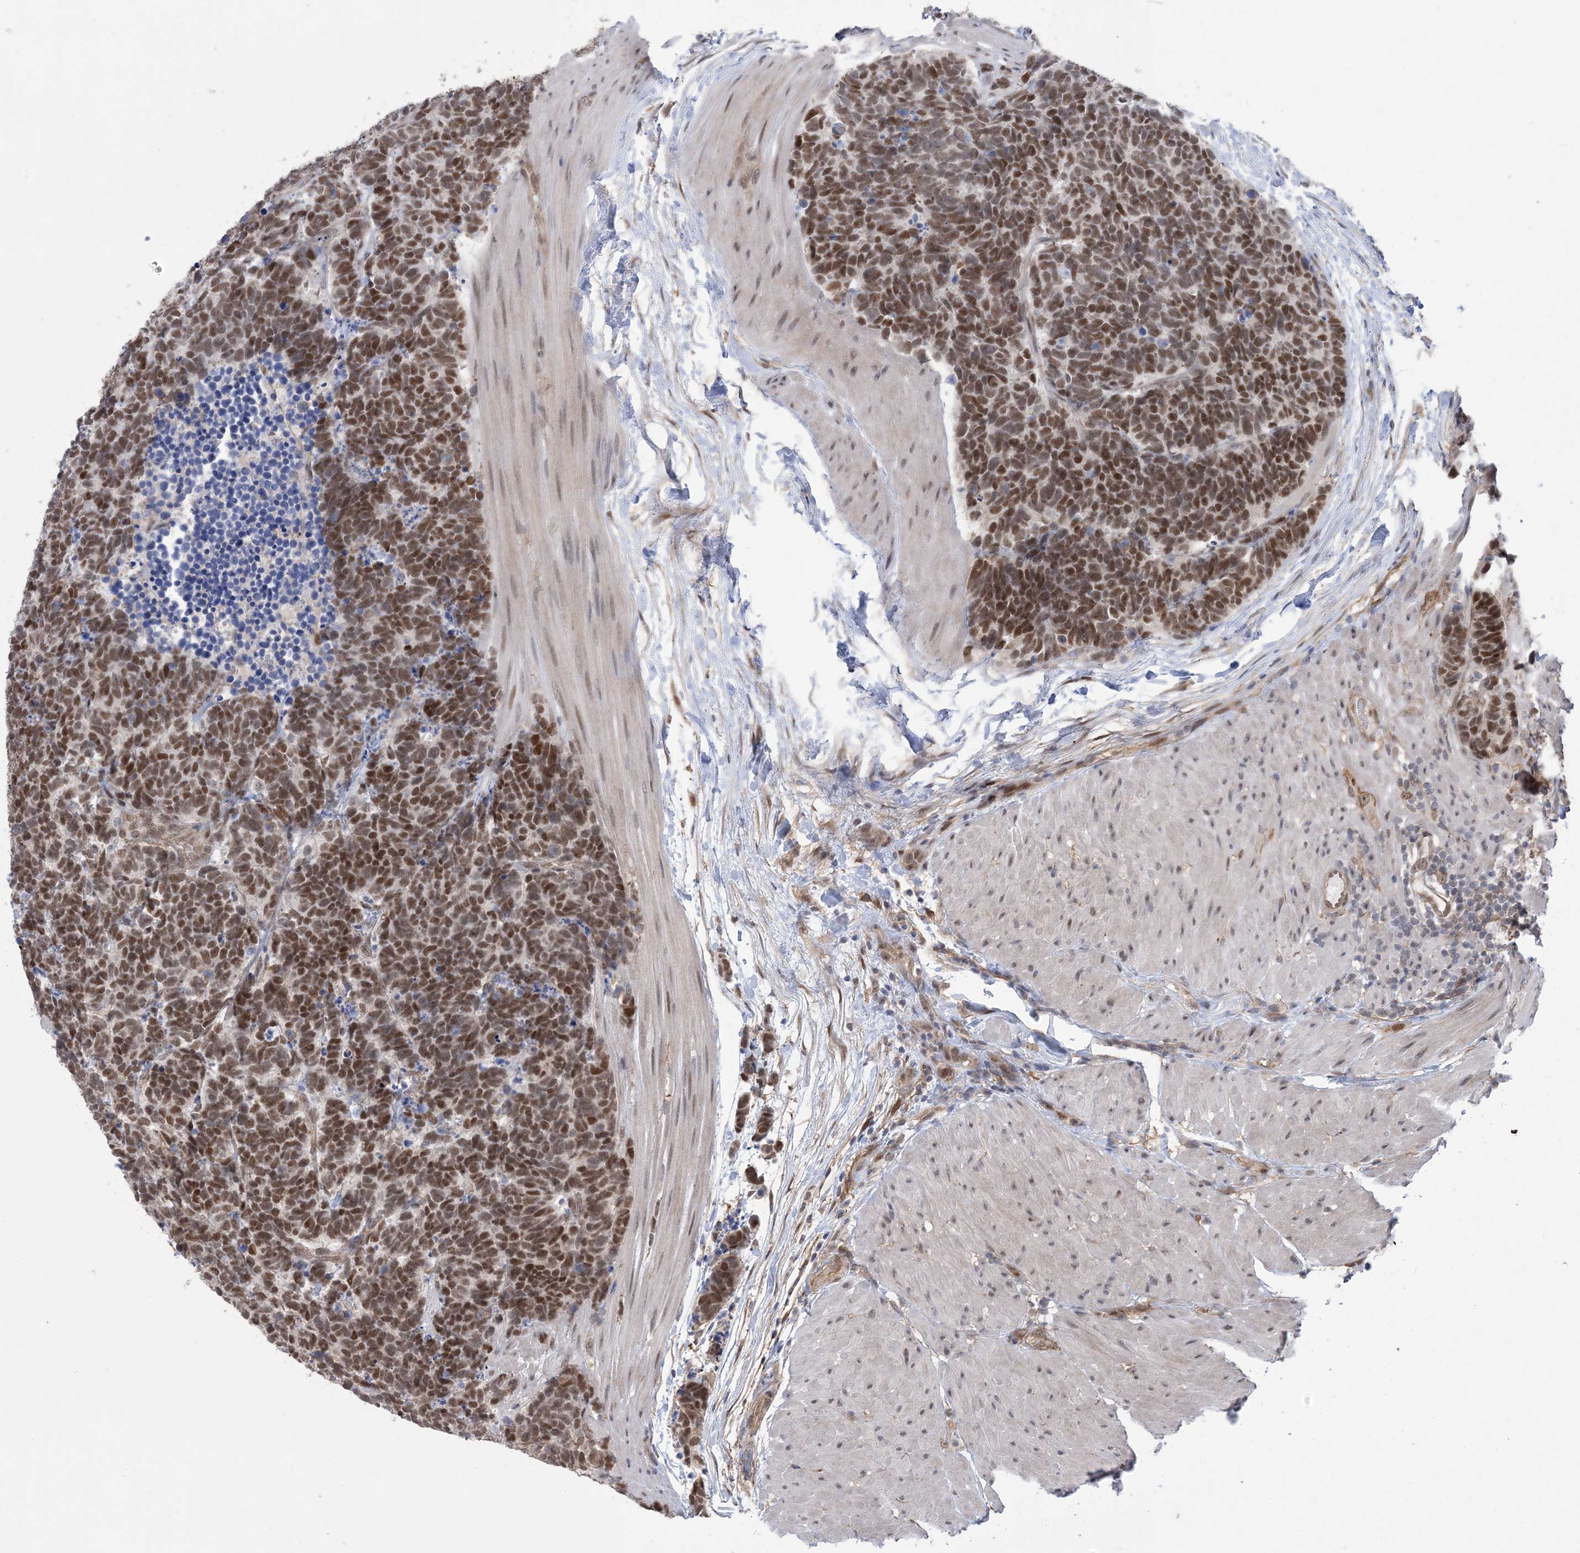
{"staining": {"intensity": "moderate", "quantity": ">75%", "location": "nuclear"}, "tissue": "carcinoid", "cell_type": "Tumor cells", "image_type": "cancer", "snomed": [{"axis": "morphology", "description": "Carcinoma, NOS"}, {"axis": "morphology", "description": "Carcinoid, malignant, NOS"}, {"axis": "topography", "description": "Urinary bladder"}], "caption": "Carcinoid stained with immunohistochemistry (IHC) shows moderate nuclear positivity in approximately >75% of tumor cells.", "gene": "ZNF8", "patient": {"sex": "male", "age": 57}}